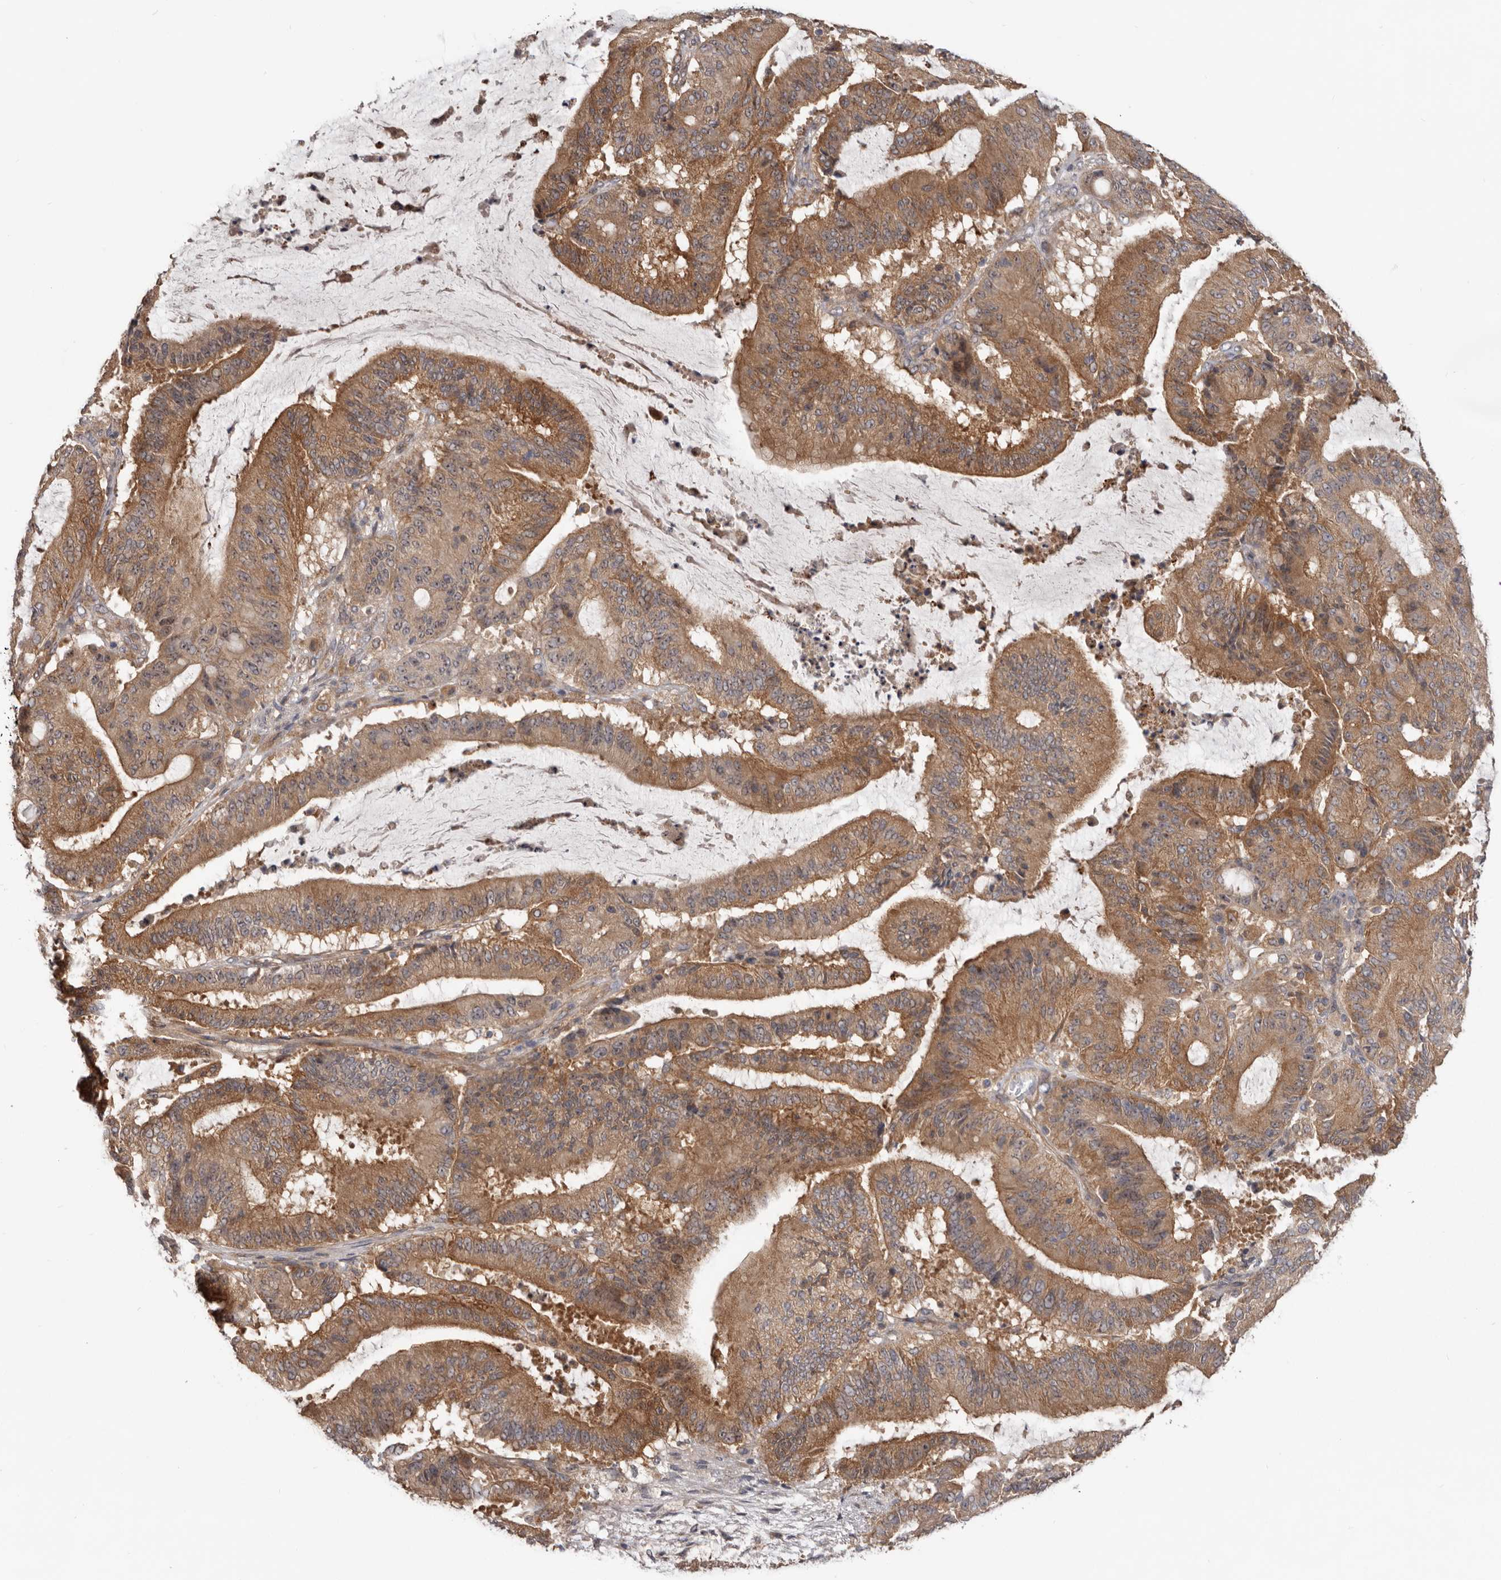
{"staining": {"intensity": "moderate", "quantity": ">75%", "location": "cytoplasmic/membranous"}, "tissue": "liver cancer", "cell_type": "Tumor cells", "image_type": "cancer", "snomed": [{"axis": "morphology", "description": "Normal tissue, NOS"}, {"axis": "morphology", "description": "Cholangiocarcinoma"}, {"axis": "topography", "description": "Liver"}, {"axis": "topography", "description": "Peripheral nerve tissue"}], "caption": "Moderate cytoplasmic/membranous protein expression is appreciated in approximately >75% of tumor cells in liver cancer (cholangiocarcinoma). (Brightfield microscopy of DAB IHC at high magnification).", "gene": "HINT3", "patient": {"sex": "female", "age": 73}}